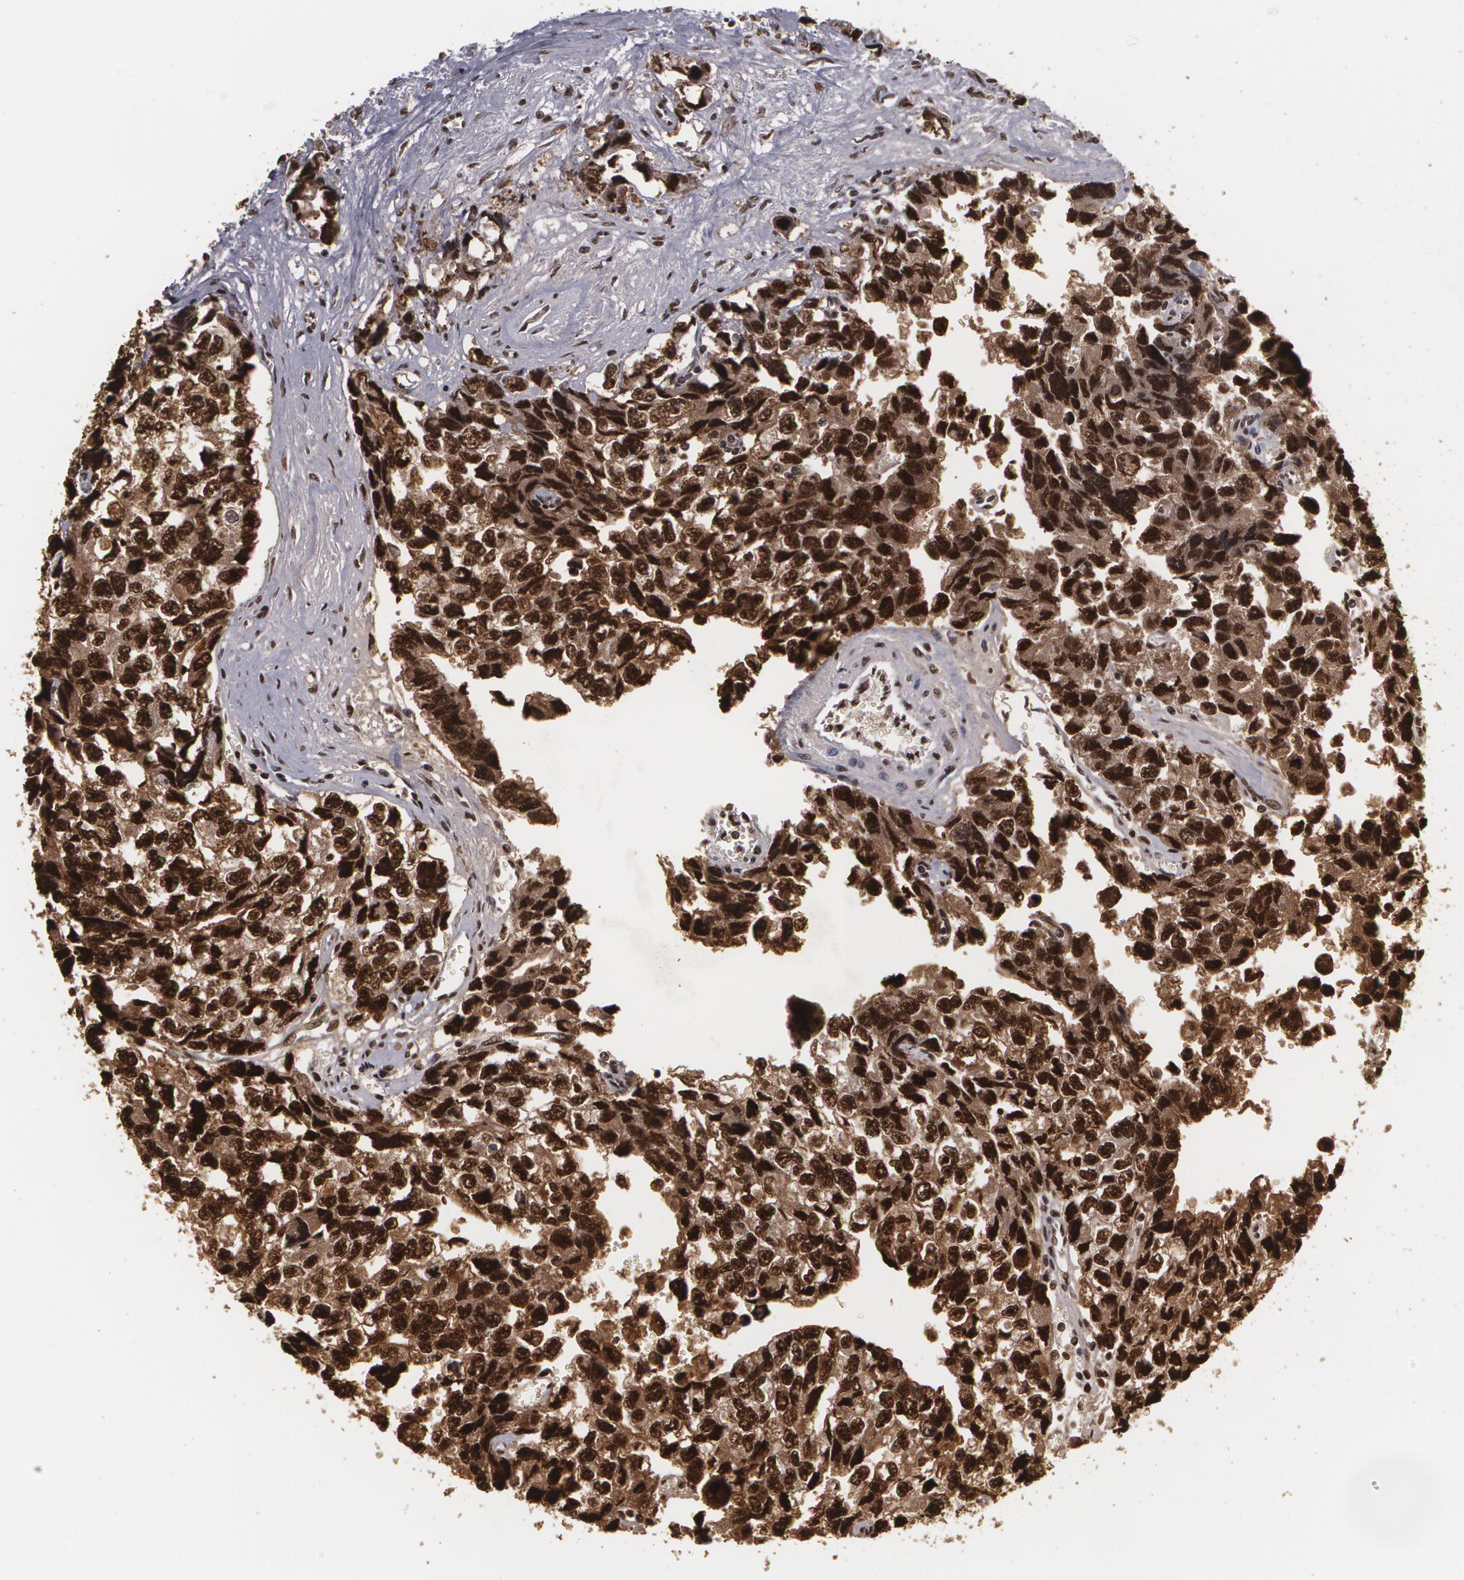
{"staining": {"intensity": "strong", "quantity": ">75%", "location": "cytoplasmic/membranous,nuclear"}, "tissue": "testis cancer", "cell_type": "Tumor cells", "image_type": "cancer", "snomed": [{"axis": "morphology", "description": "Carcinoma, Embryonal, NOS"}, {"axis": "topography", "description": "Testis"}], "caption": "Immunohistochemistry (DAB (3,3'-diaminobenzidine)) staining of human embryonal carcinoma (testis) reveals strong cytoplasmic/membranous and nuclear protein expression in about >75% of tumor cells. (IHC, brightfield microscopy, high magnification).", "gene": "RCOR1", "patient": {"sex": "male", "age": 31}}